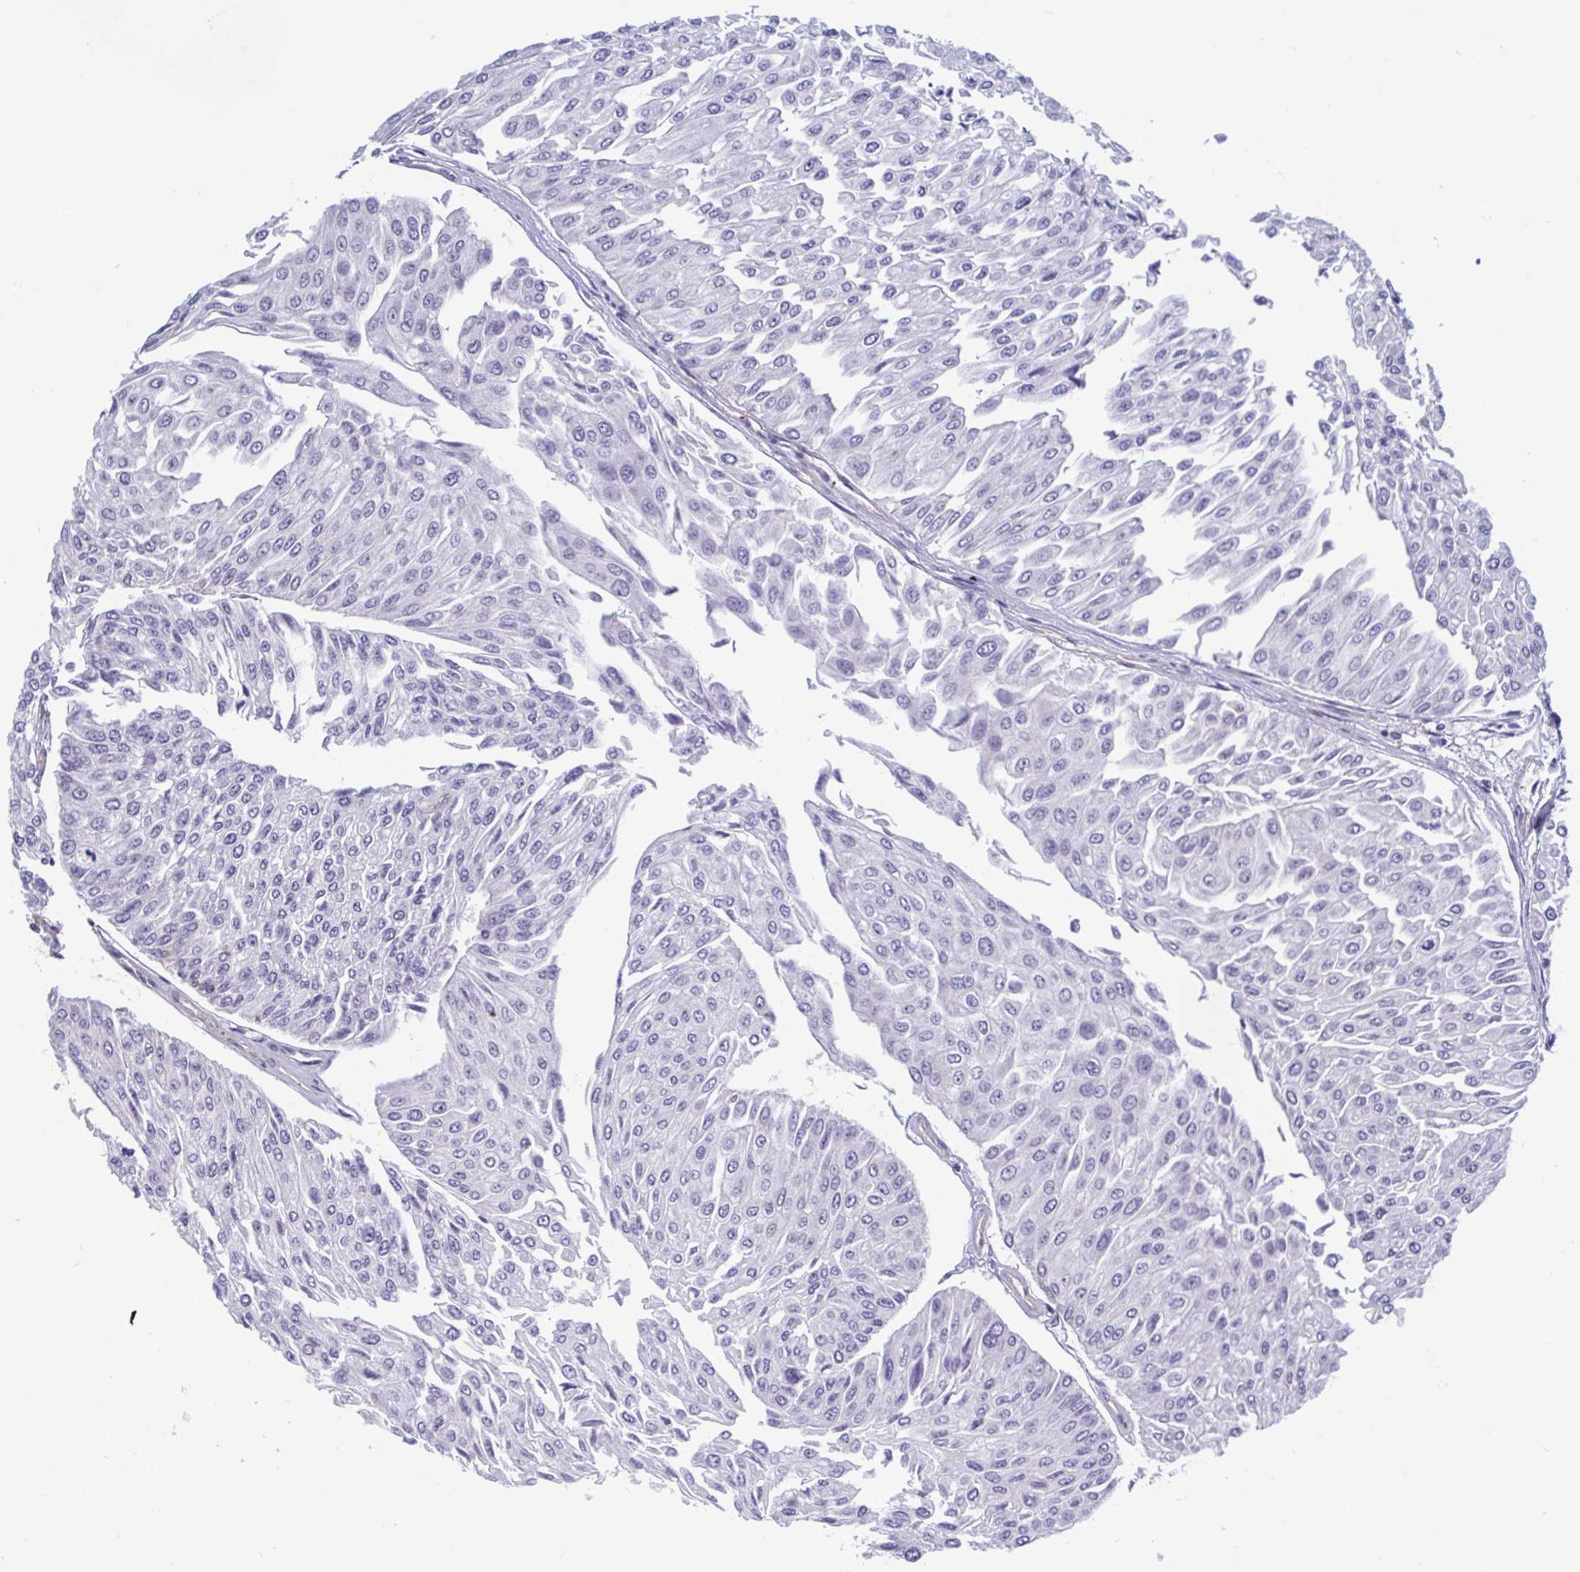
{"staining": {"intensity": "negative", "quantity": "none", "location": "none"}, "tissue": "urothelial cancer", "cell_type": "Tumor cells", "image_type": "cancer", "snomed": [{"axis": "morphology", "description": "Urothelial carcinoma, NOS"}, {"axis": "topography", "description": "Urinary bladder"}], "caption": "High power microscopy histopathology image of an IHC photomicrograph of urothelial cancer, revealing no significant expression in tumor cells. (DAB (3,3'-diaminobenzidine) immunohistochemistry with hematoxylin counter stain).", "gene": "LRRC38", "patient": {"sex": "male", "age": 67}}